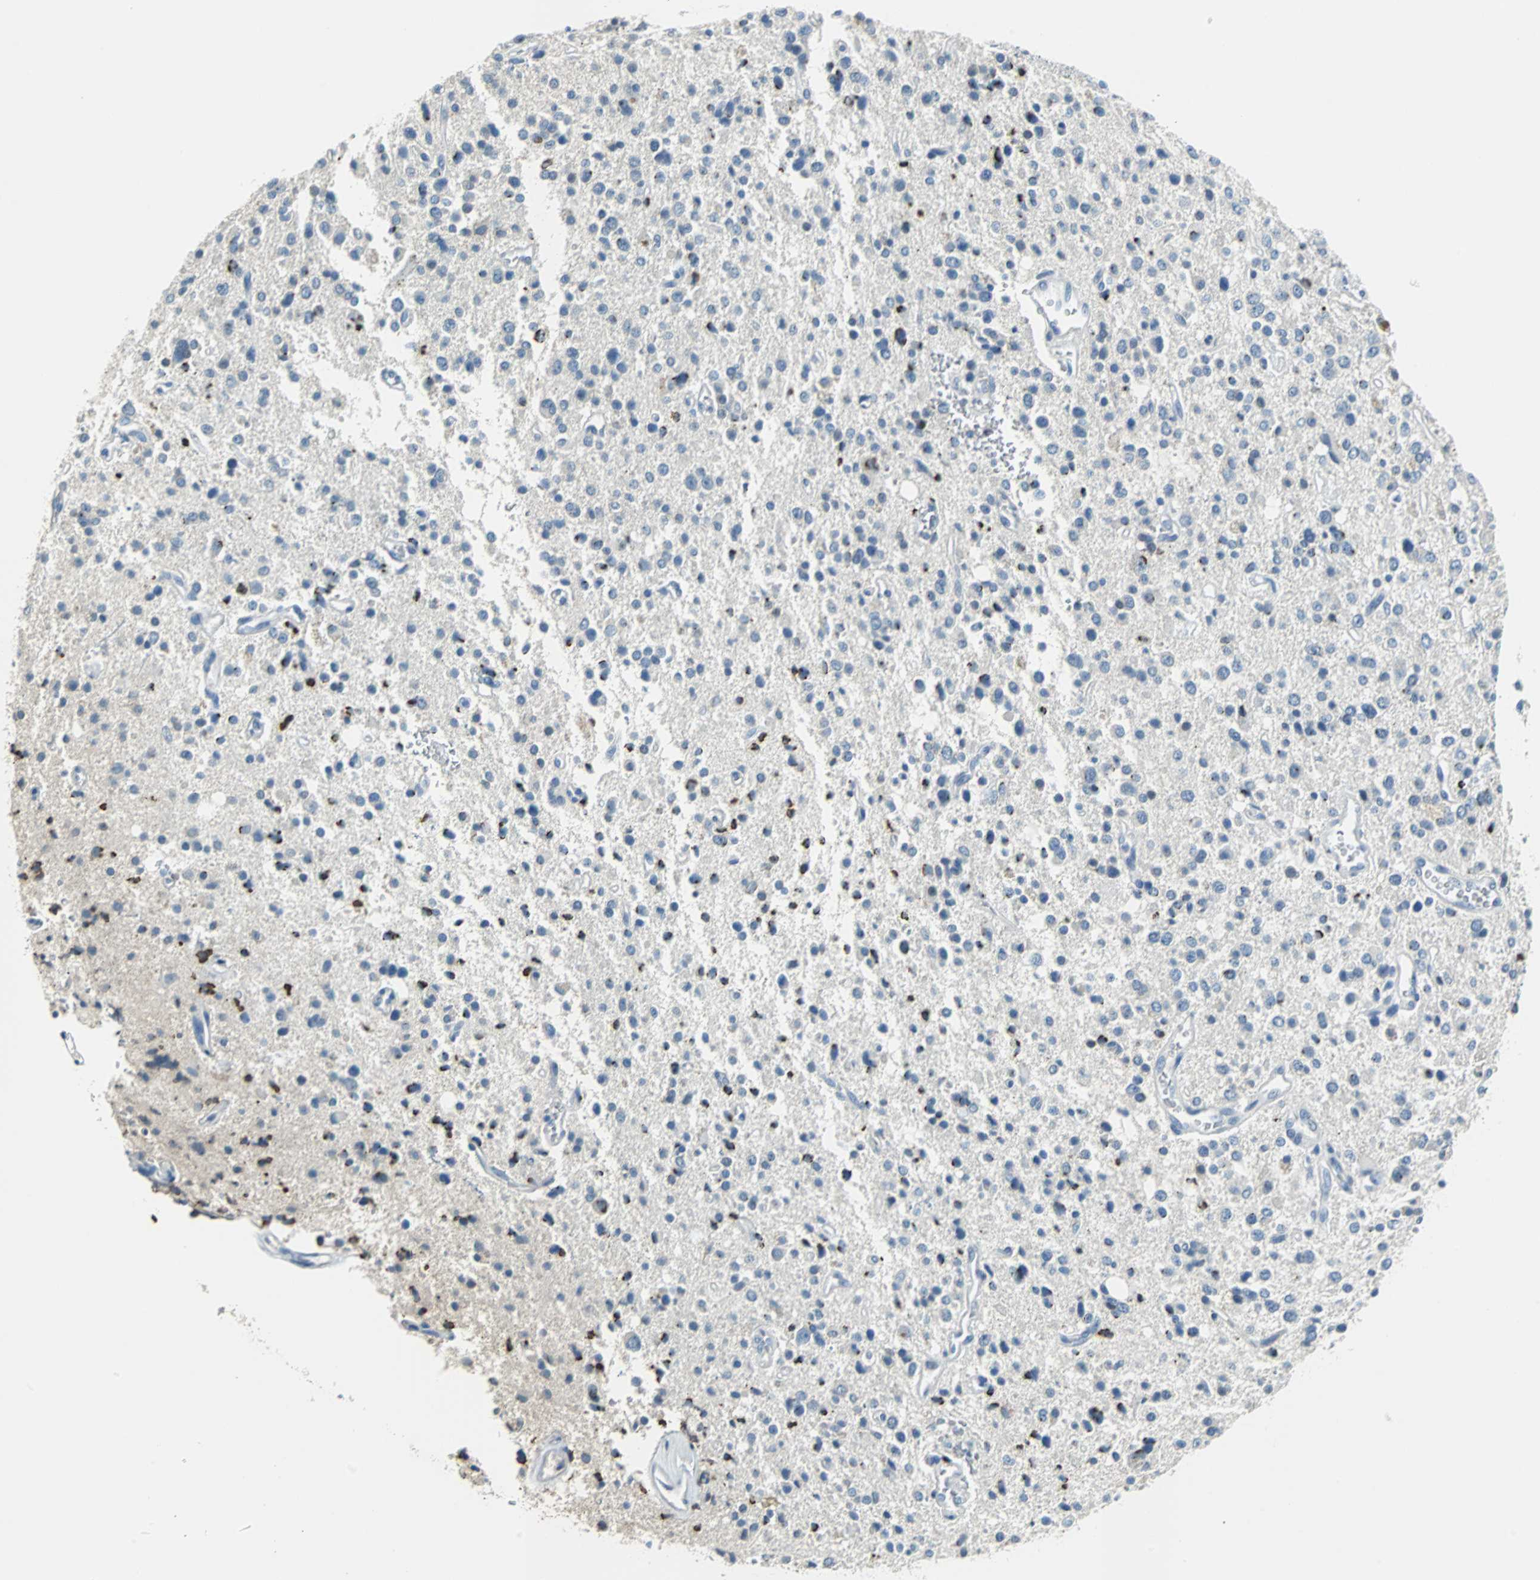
{"staining": {"intensity": "moderate", "quantity": "<25%", "location": "nuclear"}, "tissue": "glioma", "cell_type": "Tumor cells", "image_type": "cancer", "snomed": [{"axis": "morphology", "description": "Glioma, malignant, High grade"}, {"axis": "topography", "description": "Brain"}], "caption": "Immunohistochemistry staining of glioma, which demonstrates low levels of moderate nuclear expression in approximately <25% of tumor cells indicating moderate nuclear protein expression. The staining was performed using DAB (brown) for protein detection and nuclei were counterstained in hematoxylin (blue).", "gene": "MUC7", "patient": {"sex": "male", "age": 47}}